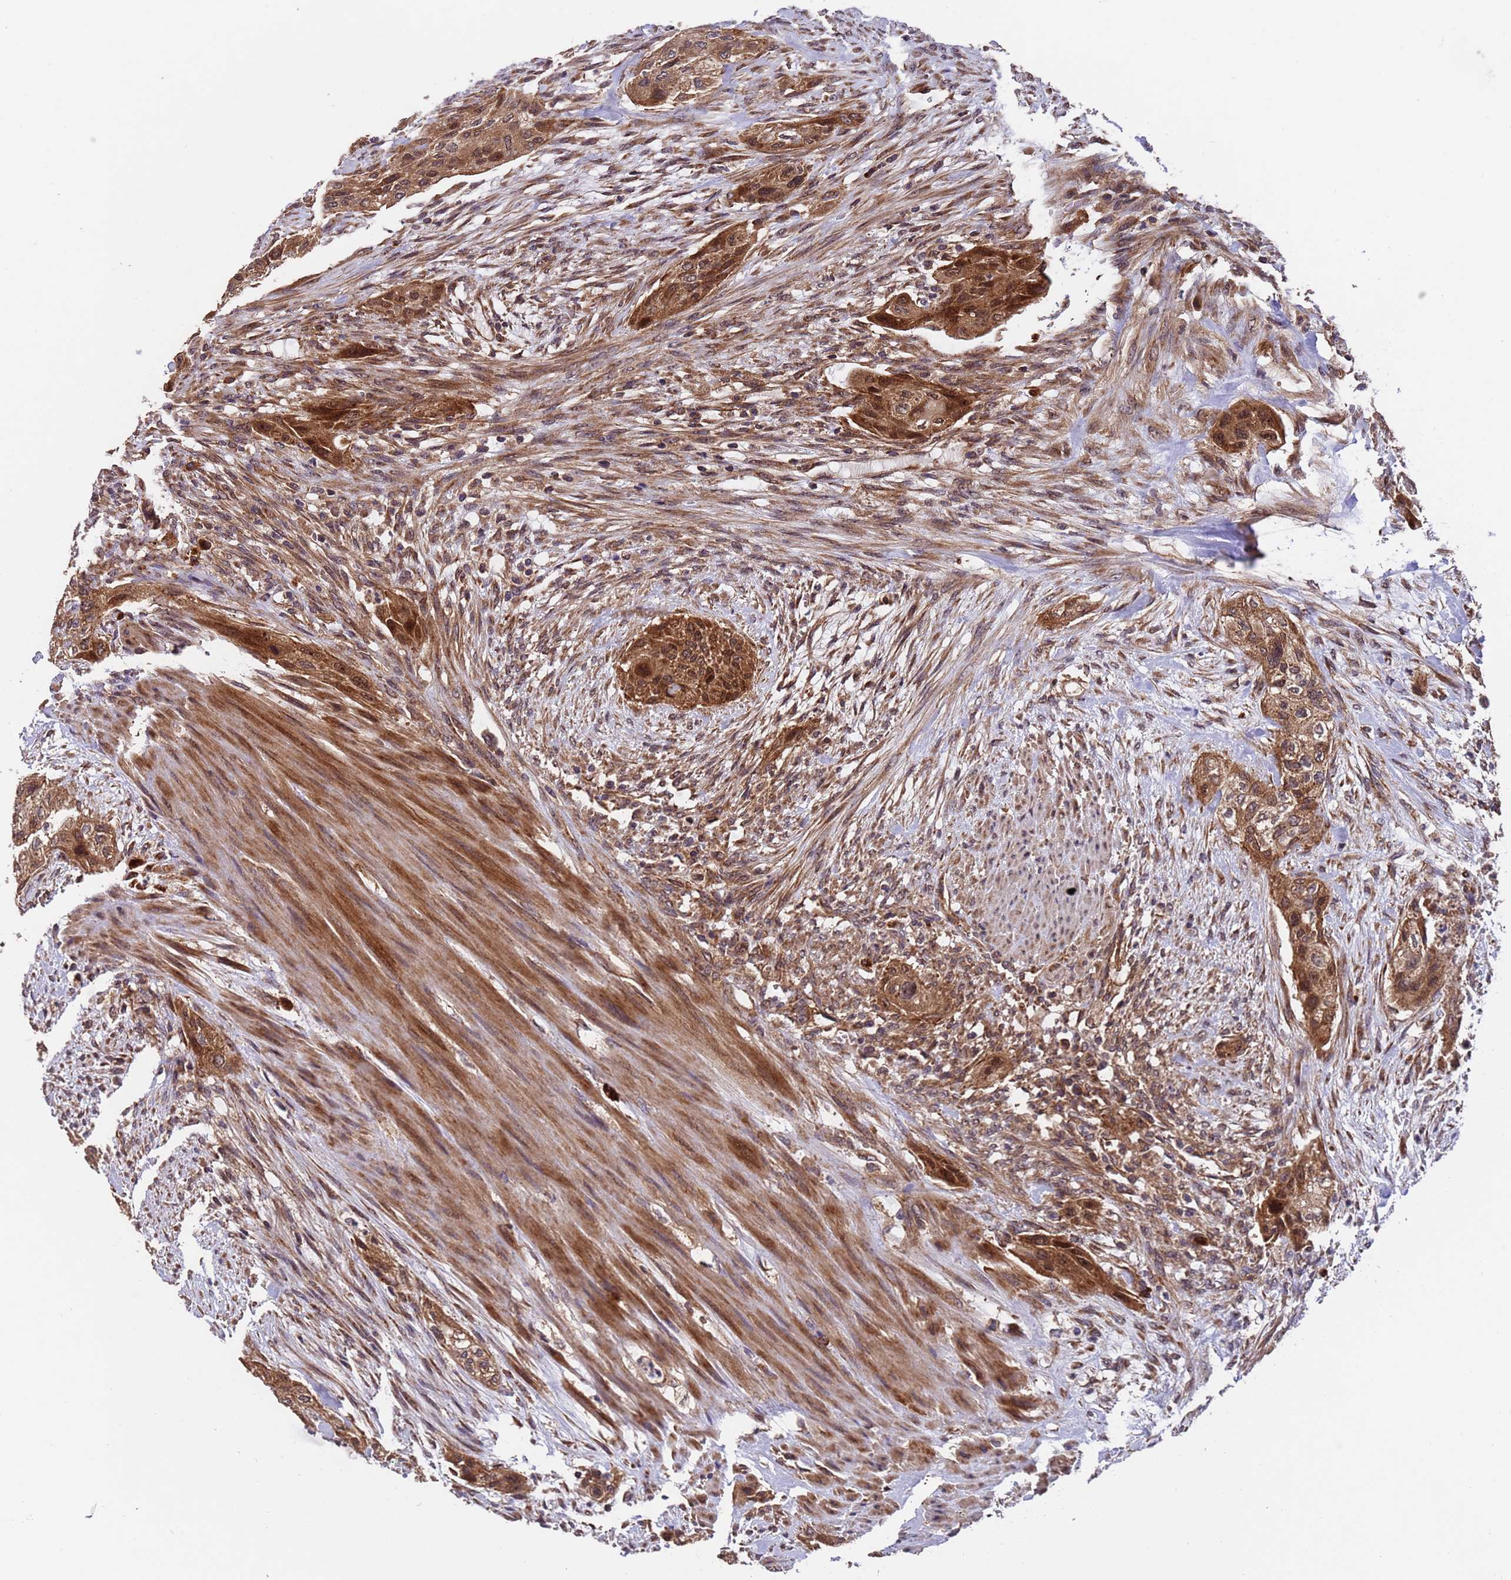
{"staining": {"intensity": "strong", "quantity": ">75%", "location": "cytoplasmic/membranous,nuclear"}, "tissue": "urothelial cancer", "cell_type": "Tumor cells", "image_type": "cancer", "snomed": [{"axis": "morphology", "description": "Urothelial carcinoma, High grade"}, {"axis": "topography", "description": "Urinary bladder"}], "caption": "A photomicrograph showing strong cytoplasmic/membranous and nuclear staining in approximately >75% of tumor cells in urothelial cancer, as visualized by brown immunohistochemical staining.", "gene": "TSR3", "patient": {"sex": "male", "age": 35}}